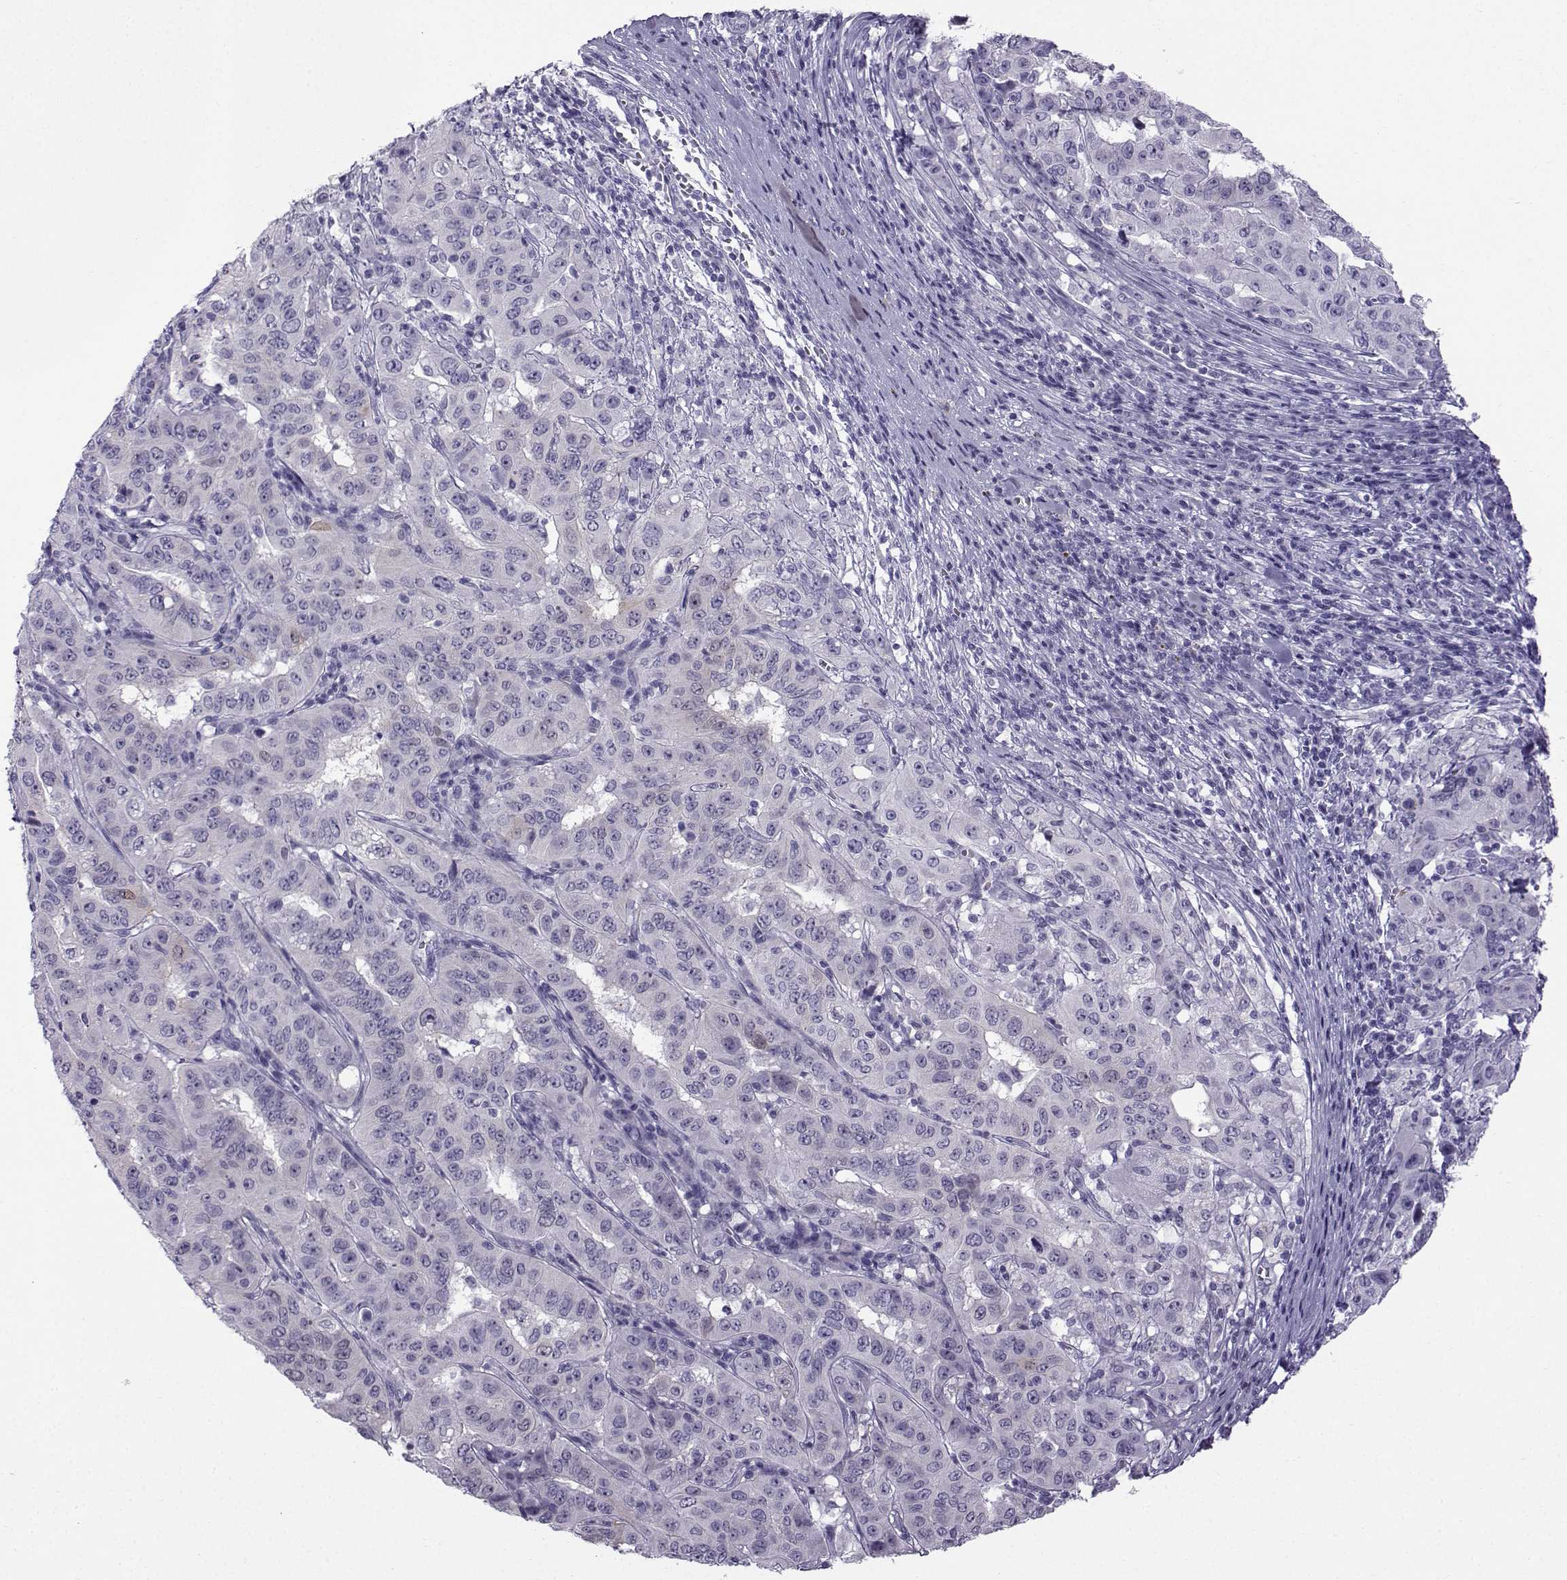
{"staining": {"intensity": "negative", "quantity": "none", "location": "none"}, "tissue": "pancreatic cancer", "cell_type": "Tumor cells", "image_type": "cancer", "snomed": [{"axis": "morphology", "description": "Adenocarcinoma, NOS"}, {"axis": "topography", "description": "Pancreas"}], "caption": "Tumor cells show no significant positivity in pancreatic cancer. Nuclei are stained in blue.", "gene": "ZBTB8B", "patient": {"sex": "male", "age": 63}}